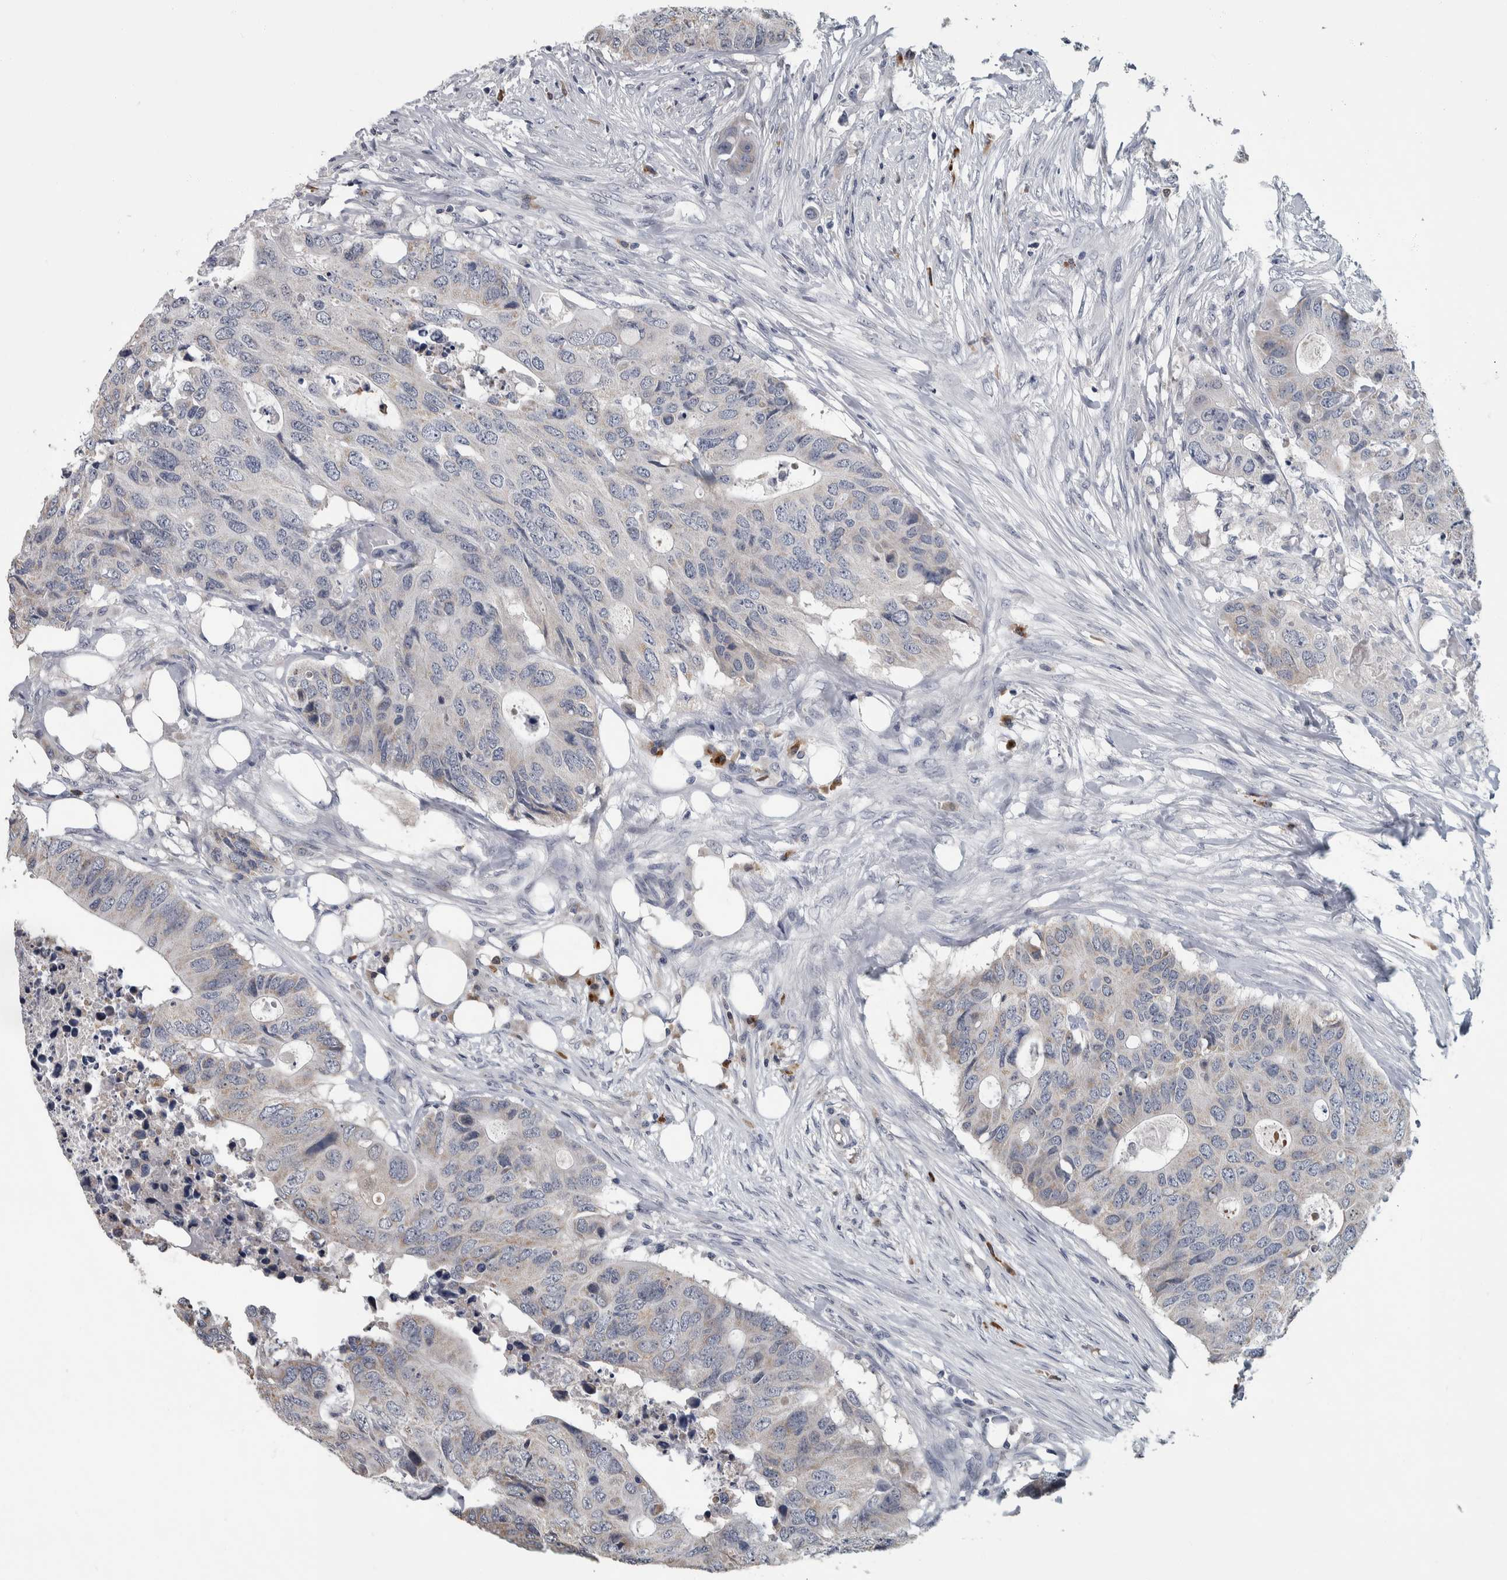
{"staining": {"intensity": "negative", "quantity": "none", "location": "none"}, "tissue": "colorectal cancer", "cell_type": "Tumor cells", "image_type": "cancer", "snomed": [{"axis": "morphology", "description": "Adenocarcinoma, NOS"}, {"axis": "topography", "description": "Colon"}], "caption": "High power microscopy image of an immunohistochemistry (IHC) image of colorectal cancer, revealing no significant expression in tumor cells.", "gene": "CAVIN4", "patient": {"sex": "male", "age": 71}}